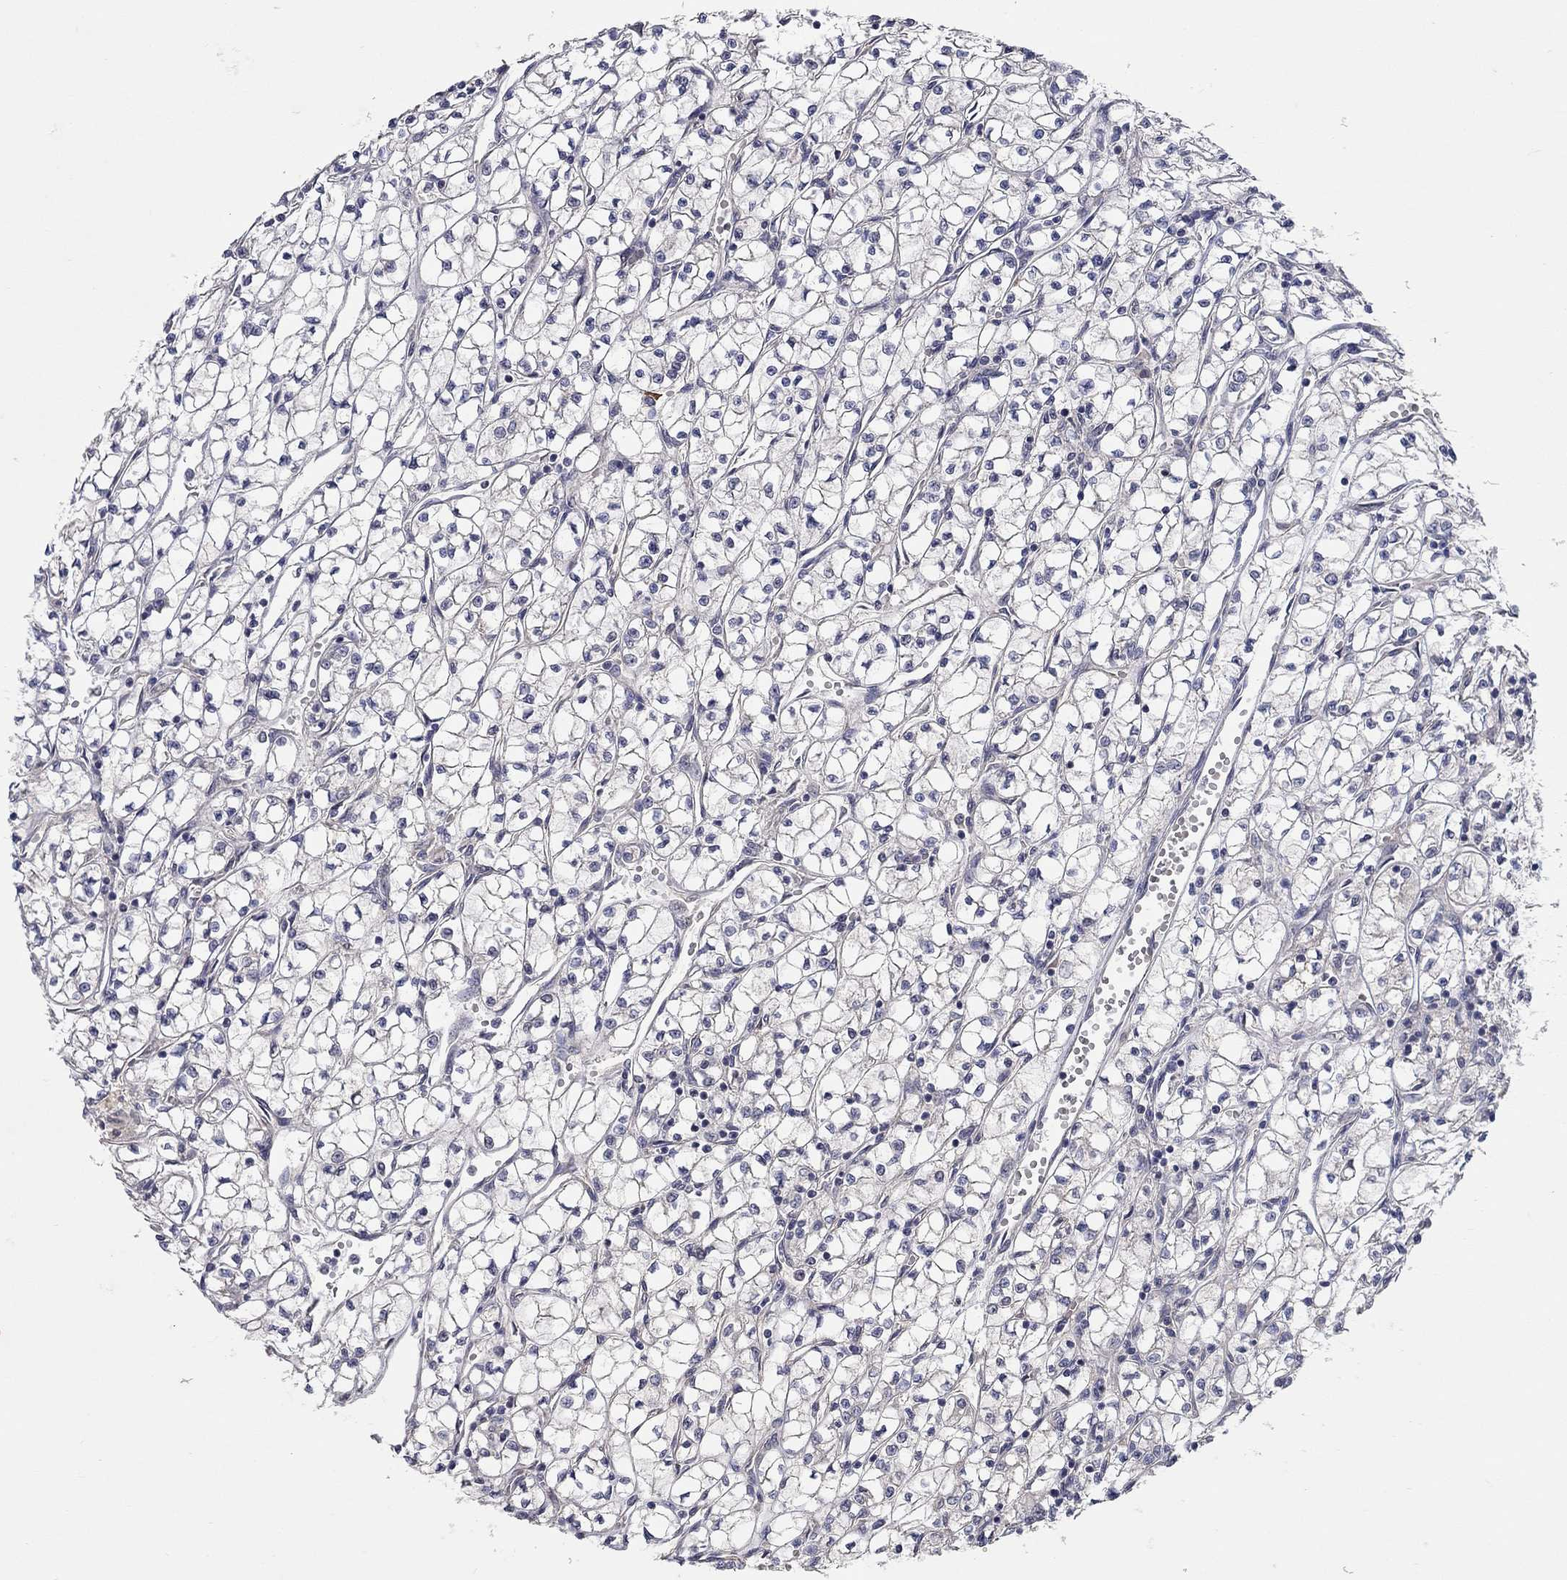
{"staining": {"intensity": "negative", "quantity": "none", "location": "none"}, "tissue": "renal cancer", "cell_type": "Tumor cells", "image_type": "cancer", "snomed": [{"axis": "morphology", "description": "Adenocarcinoma, NOS"}, {"axis": "topography", "description": "Kidney"}], "caption": "Tumor cells show no significant staining in renal cancer (adenocarcinoma).", "gene": "WASF3", "patient": {"sex": "female", "age": 64}}